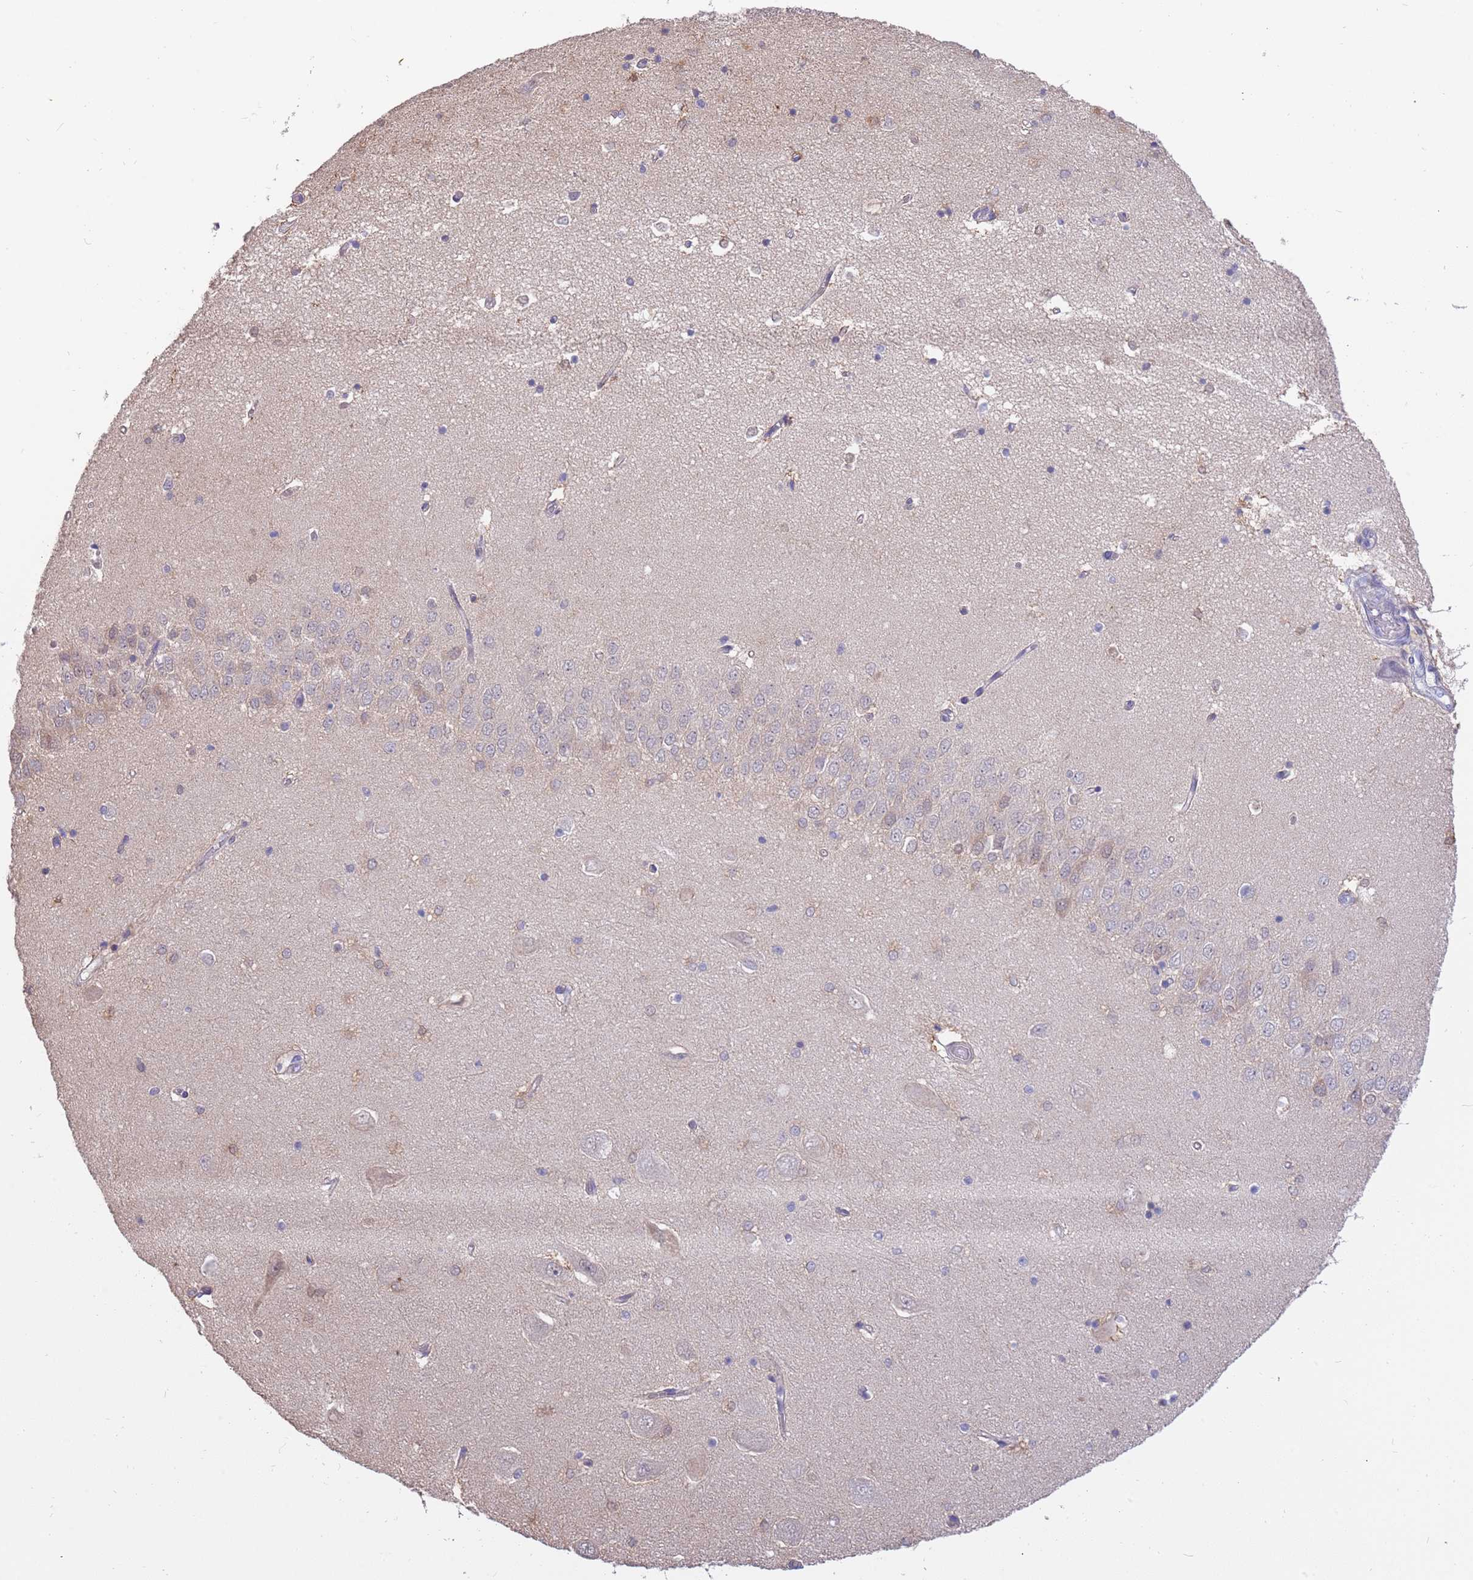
{"staining": {"intensity": "negative", "quantity": "none", "location": "none"}, "tissue": "hippocampus", "cell_type": "Glial cells", "image_type": "normal", "snomed": [{"axis": "morphology", "description": "Normal tissue, NOS"}, {"axis": "topography", "description": "Hippocampus"}], "caption": "This is an immunohistochemistry (IHC) micrograph of normal hippocampus. There is no staining in glial cells.", "gene": "AP5S1", "patient": {"sex": "male", "age": 45}}